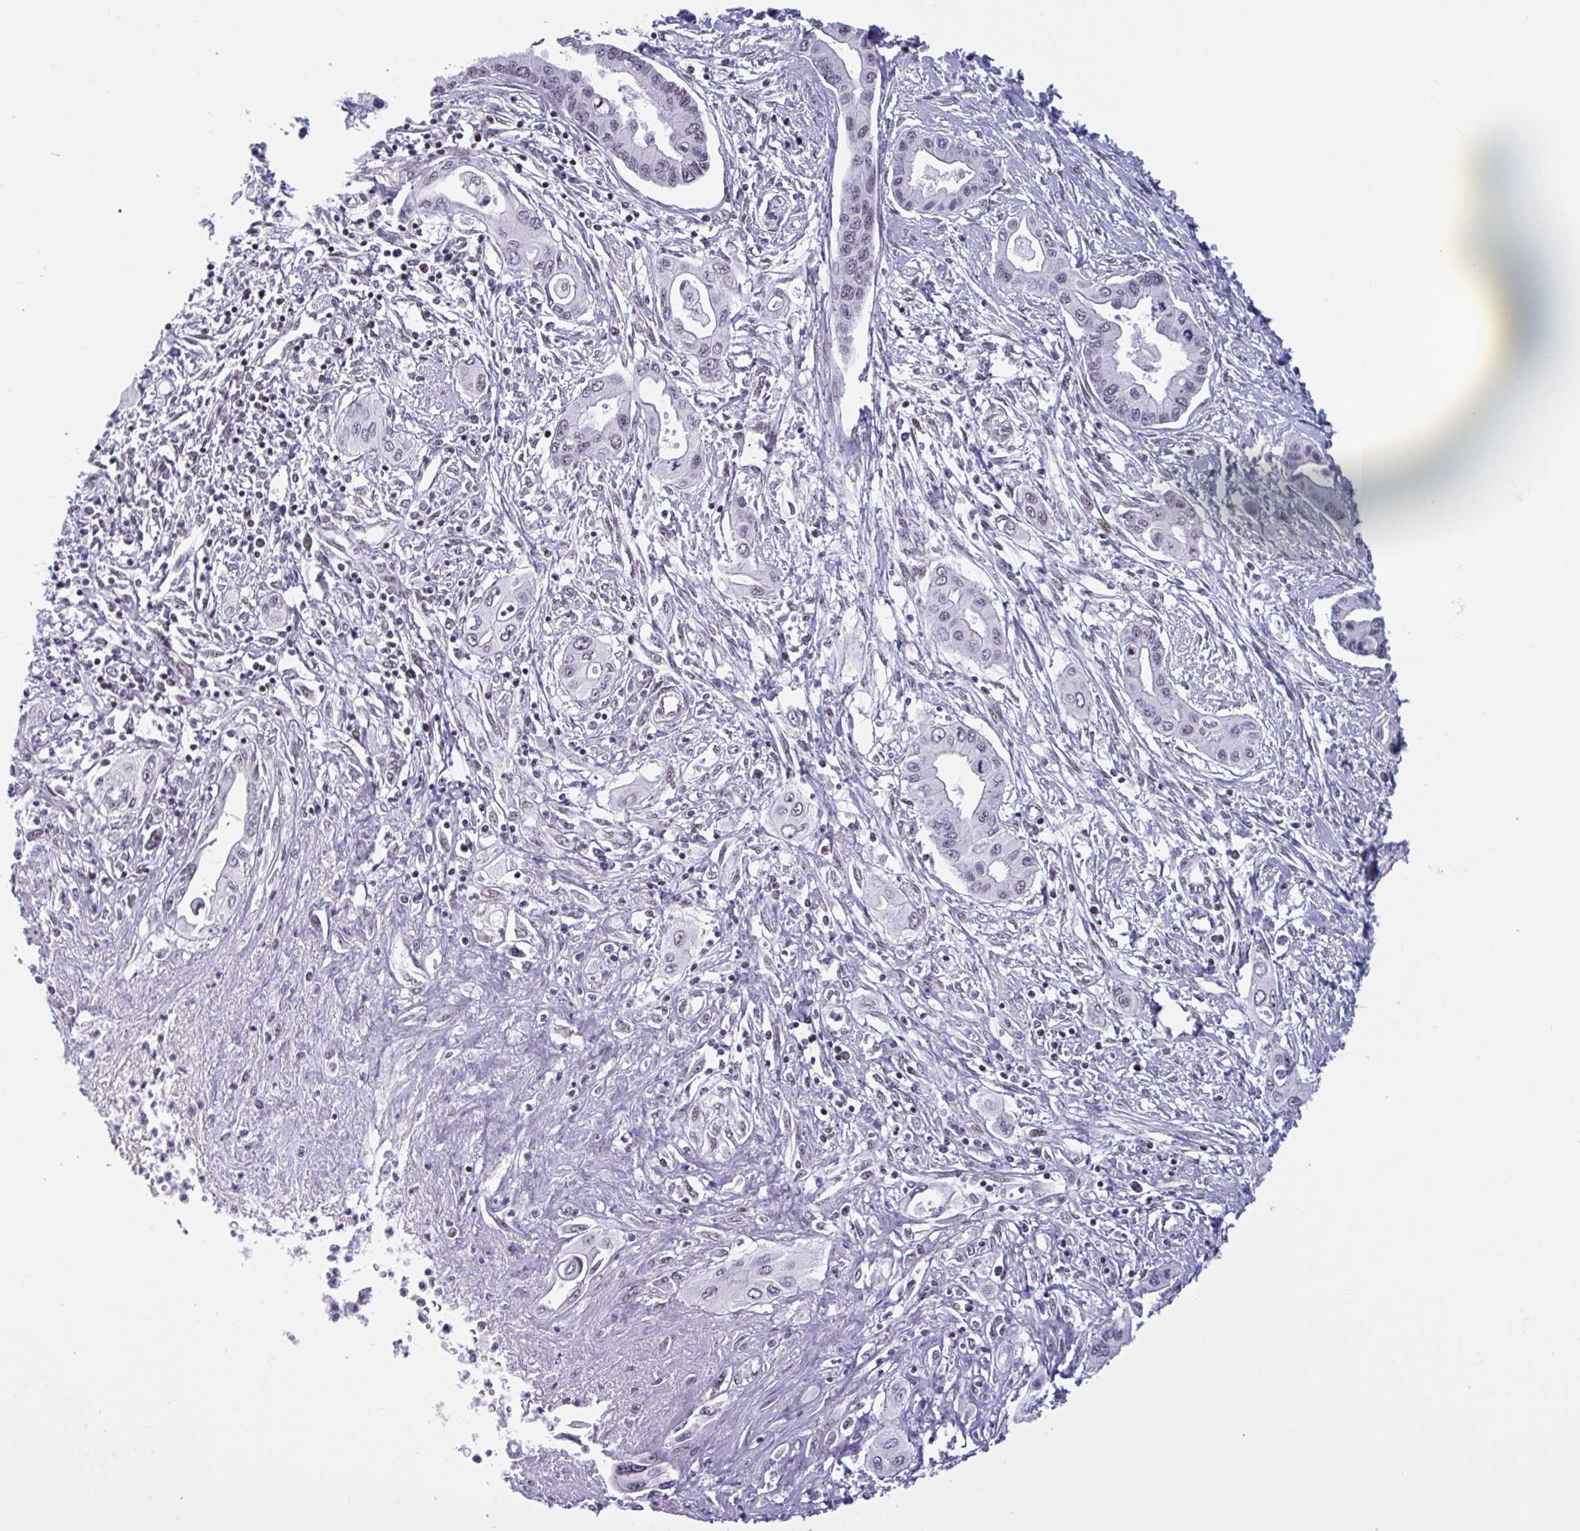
{"staining": {"intensity": "negative", "quantity": "none", "location": "none"}, "tissue": "pancreatic cancer", "cell_type": "Tumor cells", "image_type": "cancer", "snomed": [{"axis": "morphology", "description": "Adenocarcinoma, NOS"}, {"axis": "topography", "description": "Pancreas"}], "caption": "Image shows no protein staining in tumor cells of pancreatic cancer (adenocarcinoma) tissue.", "gene": "CBFA2T2", "patient": {"sex": "female", "age": 62}}